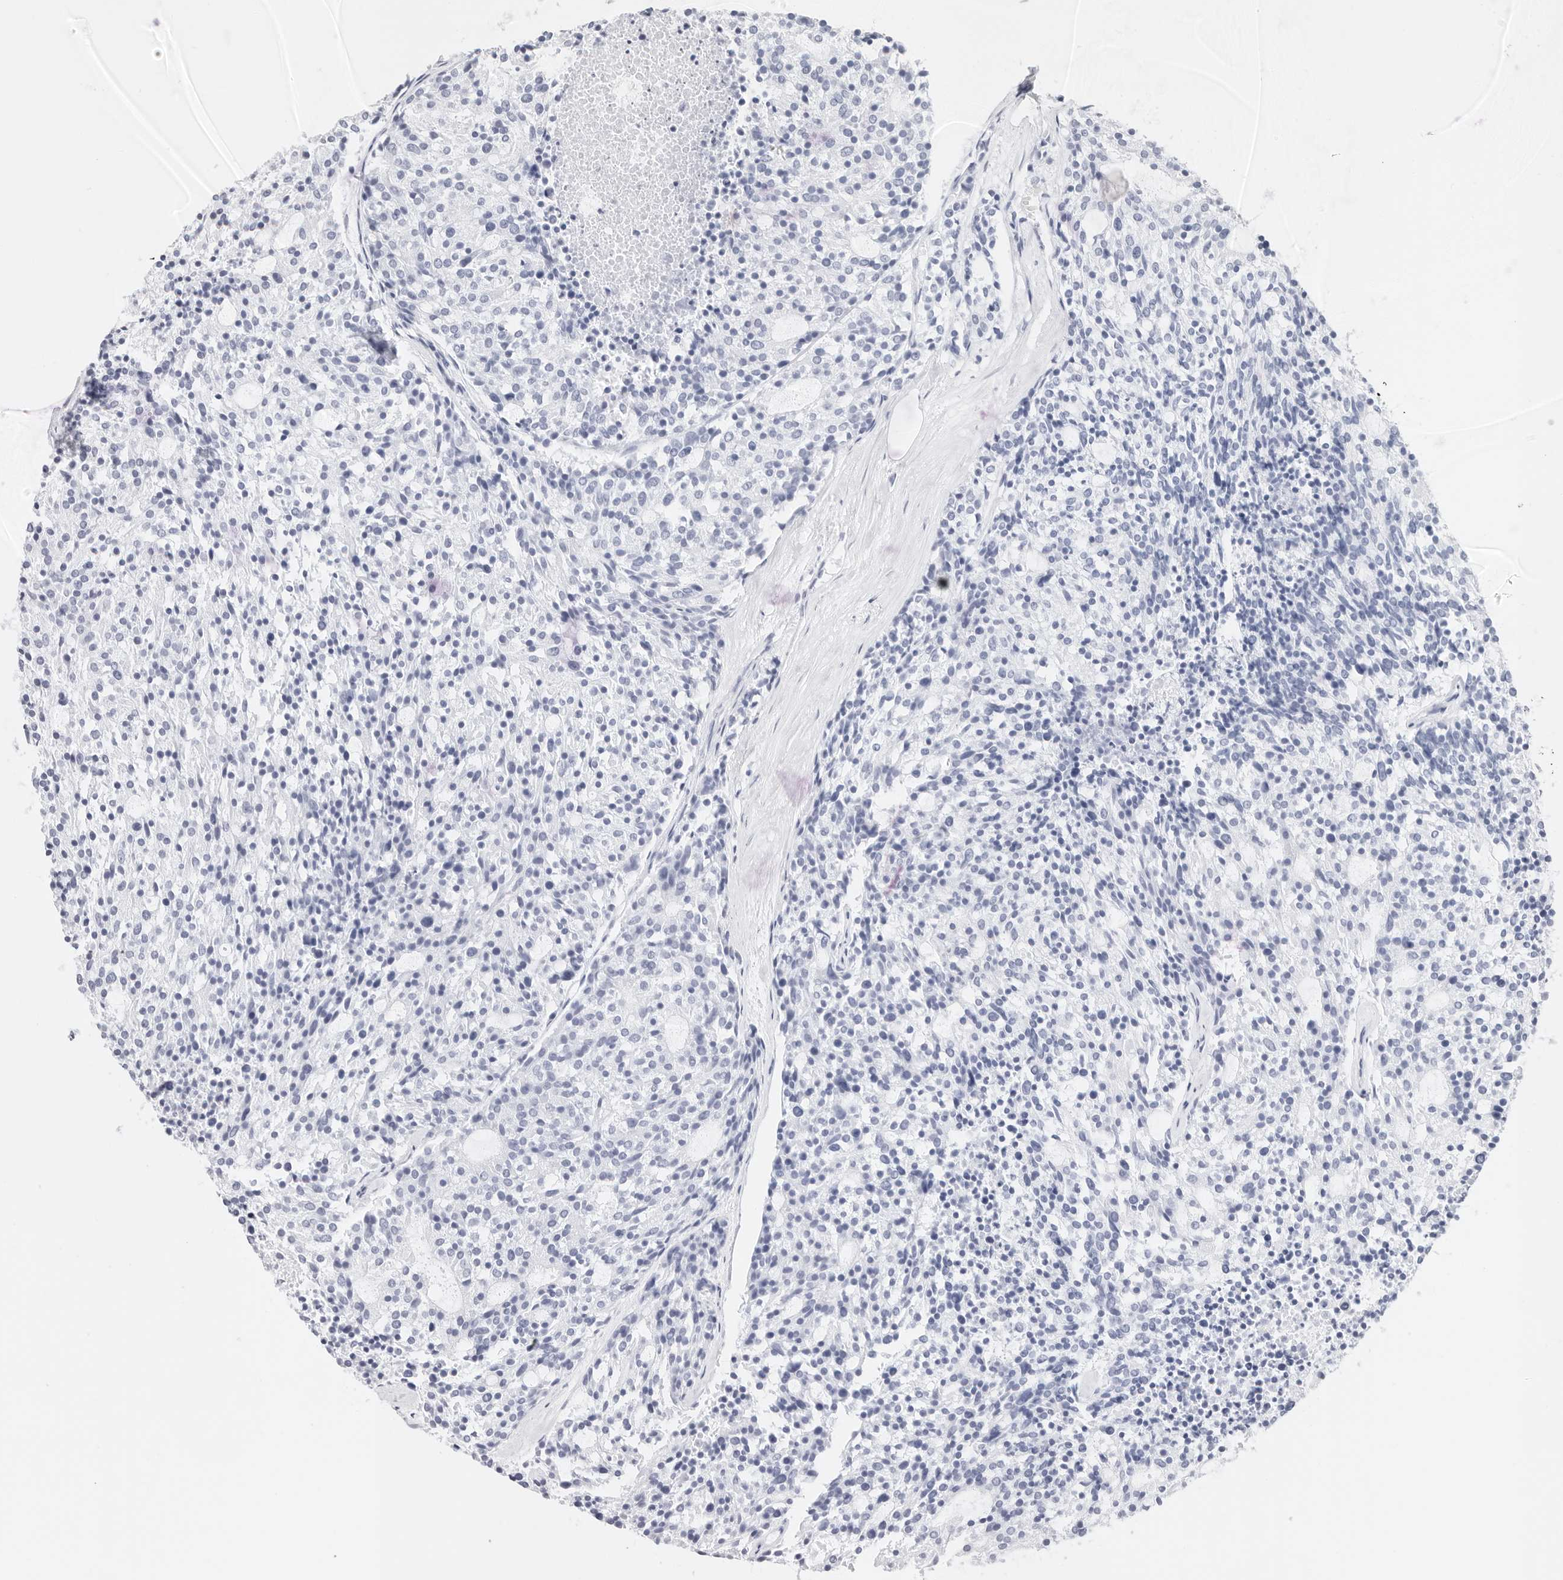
{"staining": {"intensity": "negative", "quantity": "none", "location": "none"}, "tissue": "carcinoid", "cell_type": "Tumor cells", "image_type": "cancer", "snomed": [{"axis": "morphology", "description": "Carcinoid, malignant, NOS"}, {"axis": "topography", "description": "Pancreas"}], "caption": "Tumor cells show no significant expression in carcinoid.", "gene": "KIF9", "patient": {"sex": "female", "age": 54}}